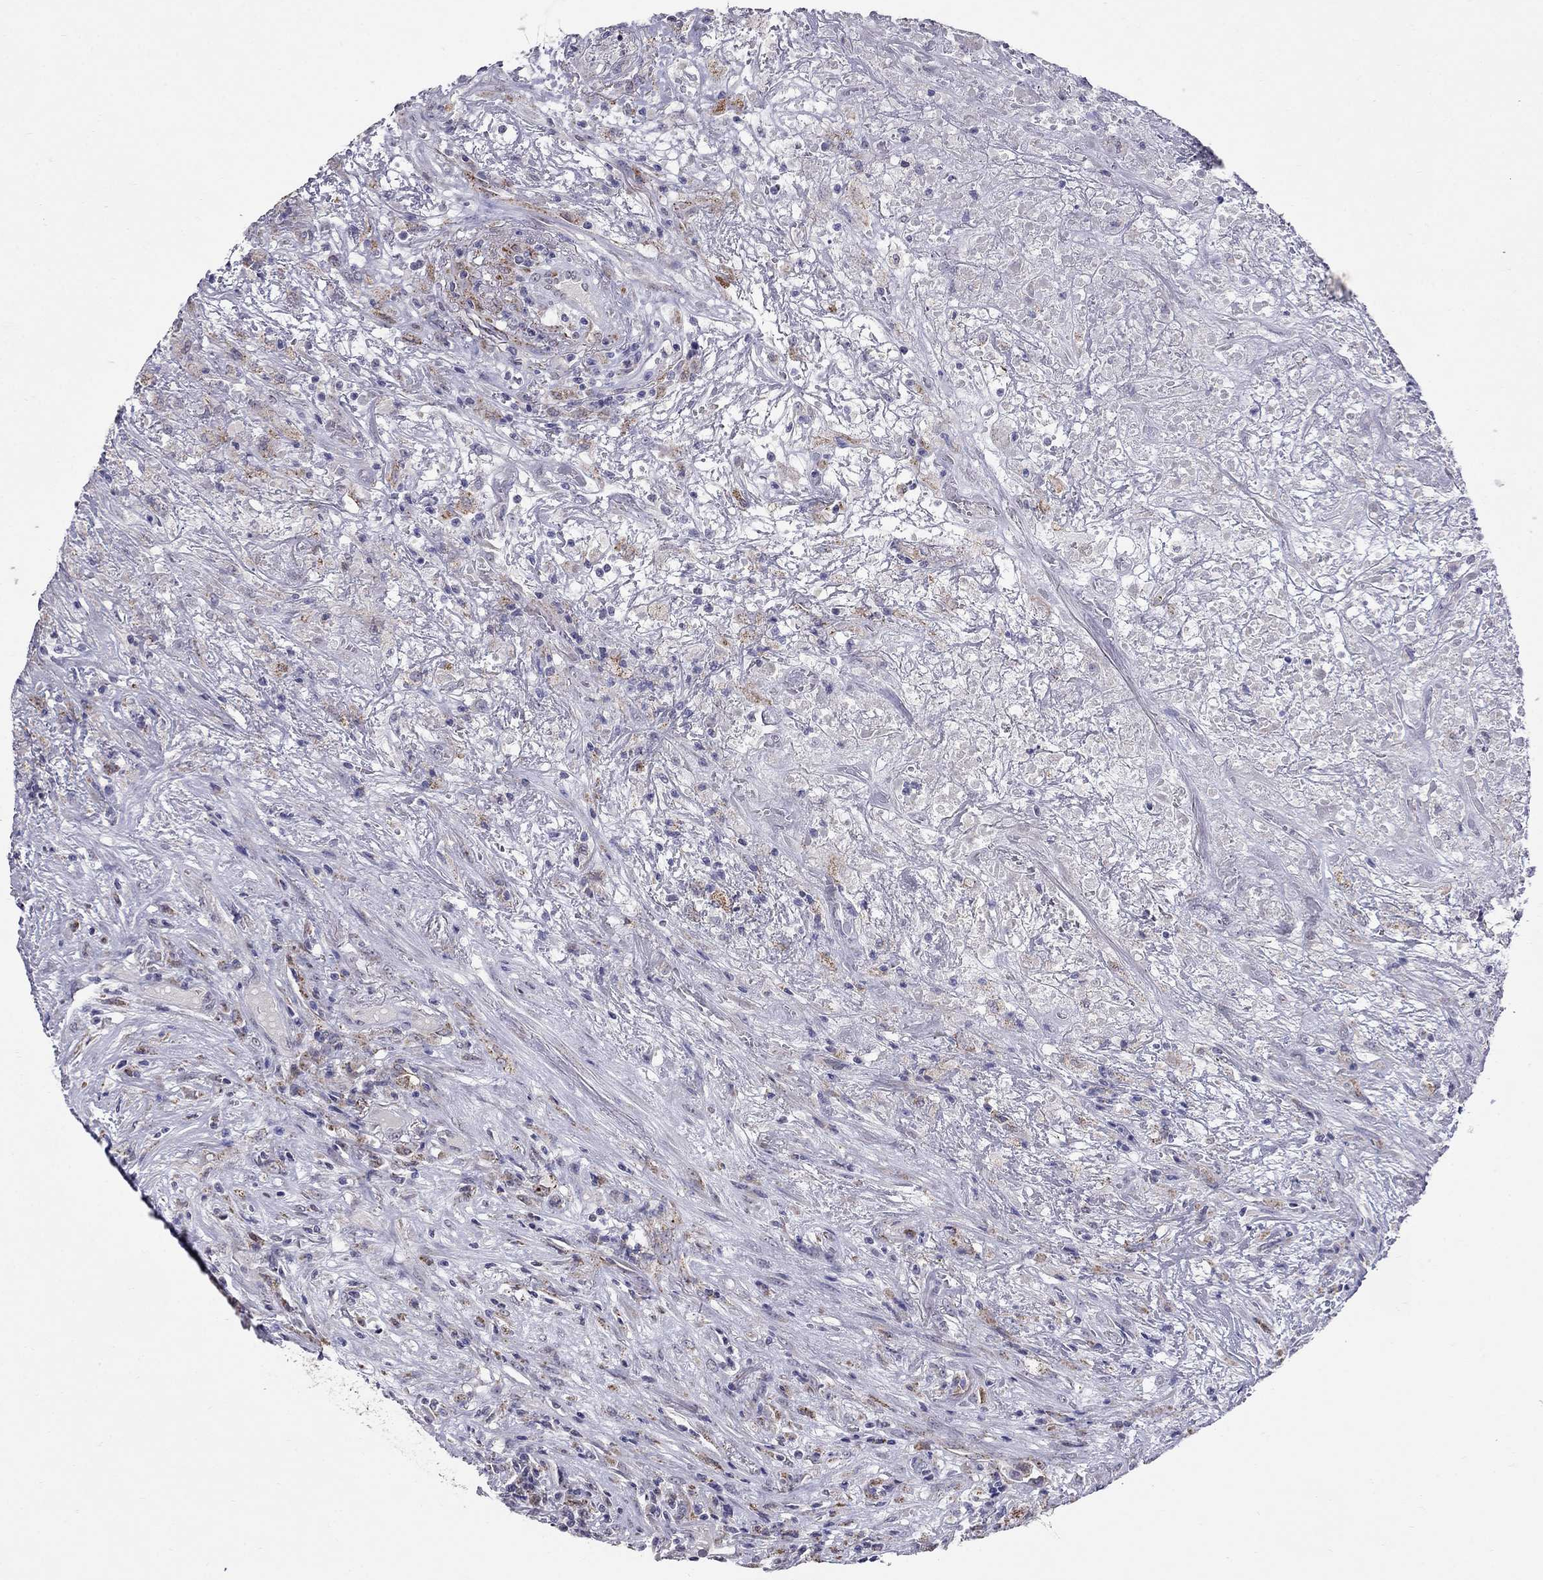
{"staining": {"intensity": "negative", "quantity": "none", "location": "none"}, "tissue": "lymphoma", "cell_type": "Tumor cells", "image_type": "cancer", "snomed": [{"axis": "morphology", "description": "Malignant lymphoma, non-Hodgkin's type, High grade"}, {"axis": "topography", "description": "Lung"}], "caption": "Immunohistochemical staining of human lymphoma exhibits no significant staining in tumor cells. Brightfield microscopy of immunohistochemistry stained with DAB (brown) and hematoxylin (blue), captured at high magnification.", "gene": "MYO3B", "patient": {"sex": "male", "age": 79}}